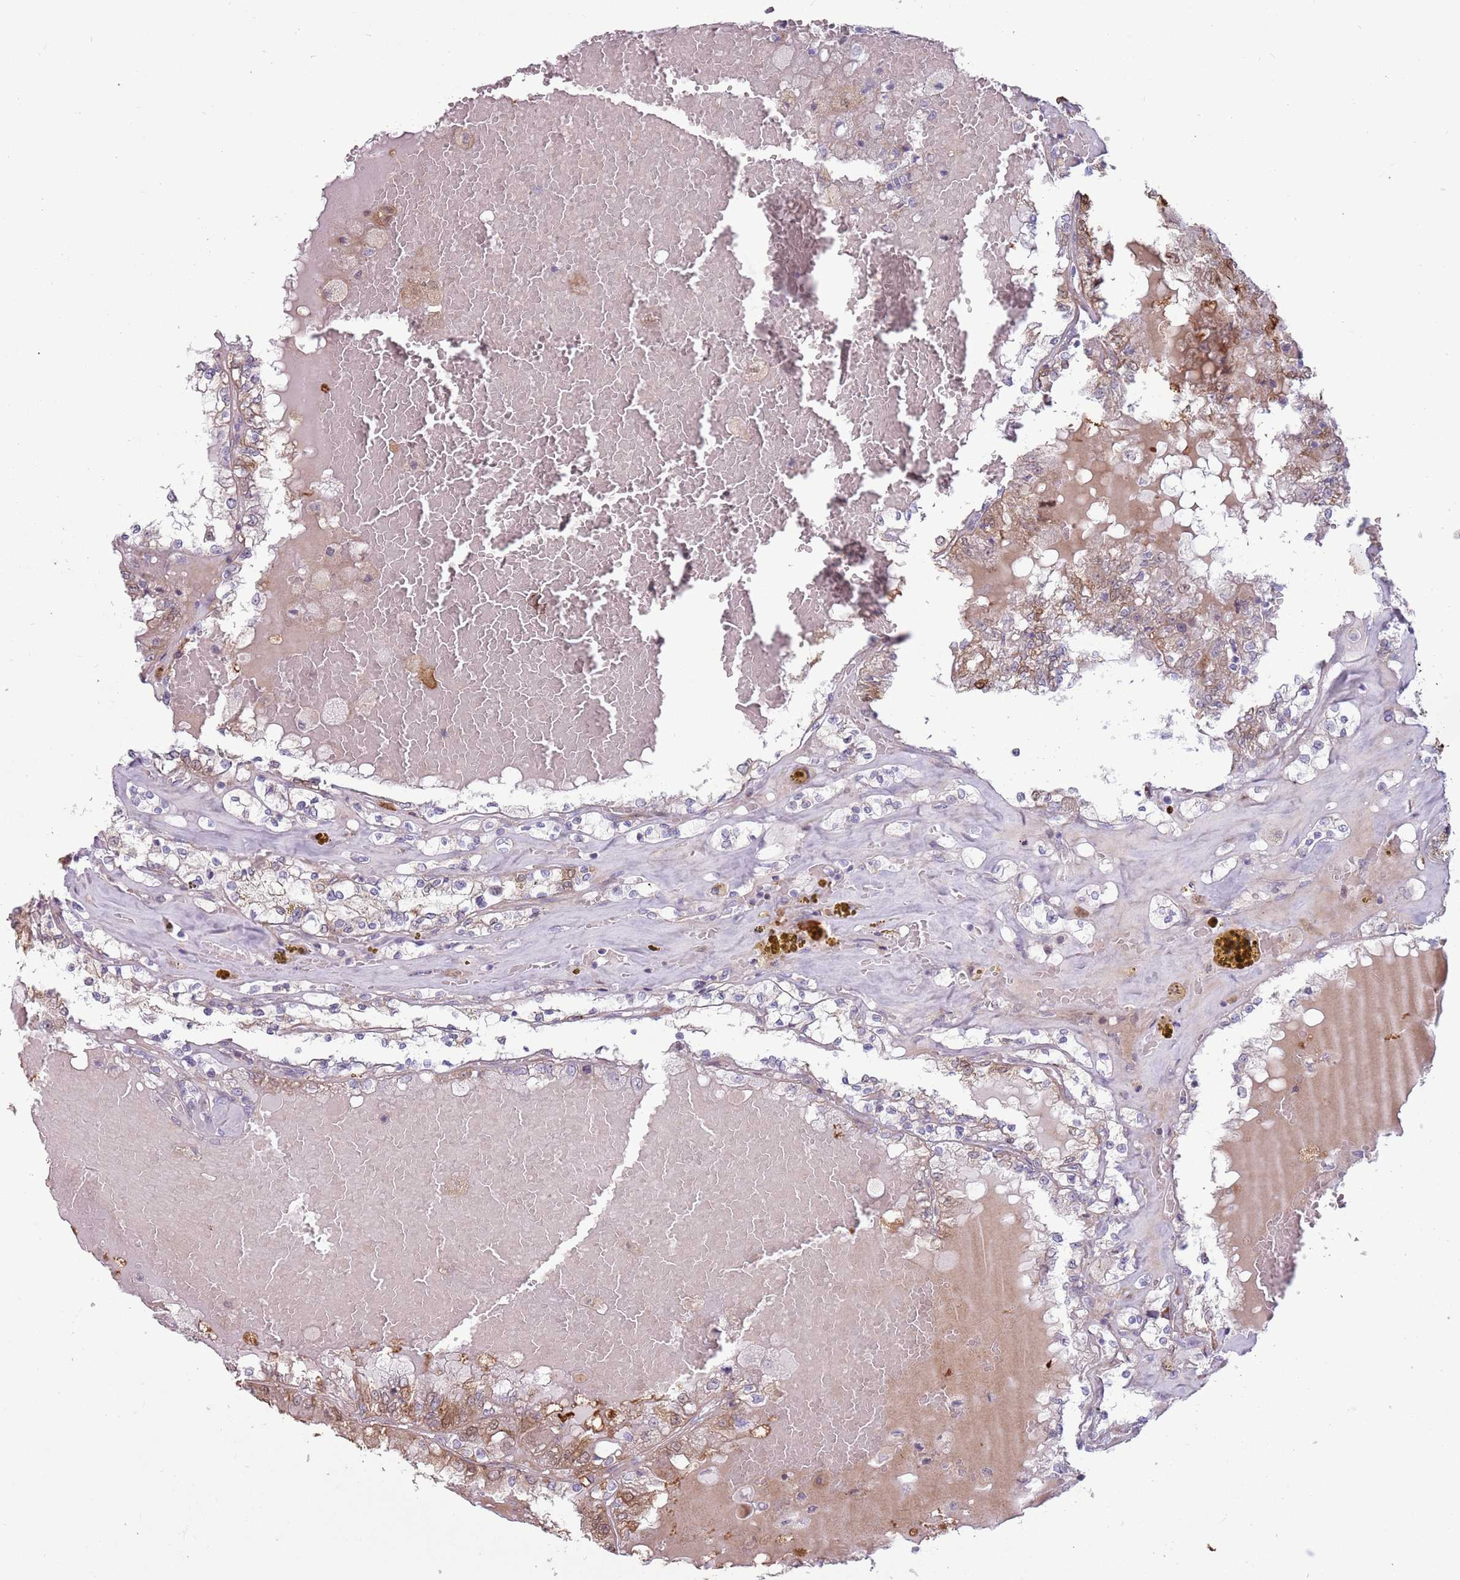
{"staining": {"intensity": "moderate", "quantity": "25%-75%", "location": "cytoplasmic/membranous"}, "tissue": "renal cancer", "cell_type": "Tumor cells", "image_type": "cancer", "snomed": [{"axis": "morphology", "description": "Adenocarcinoma, NOS"}, {"axis": "topography", "description": "Kidney"}], "caption": "Immunohistochemistry photomicrograph of renal cancer stained for a protein (brown), which shows medium levels of moderate cytoplasmic/membranous expression in about 25%-75% of tumor cells.", "gene": "CCDC150", "patient": {"sex": "female", "age": 56}}